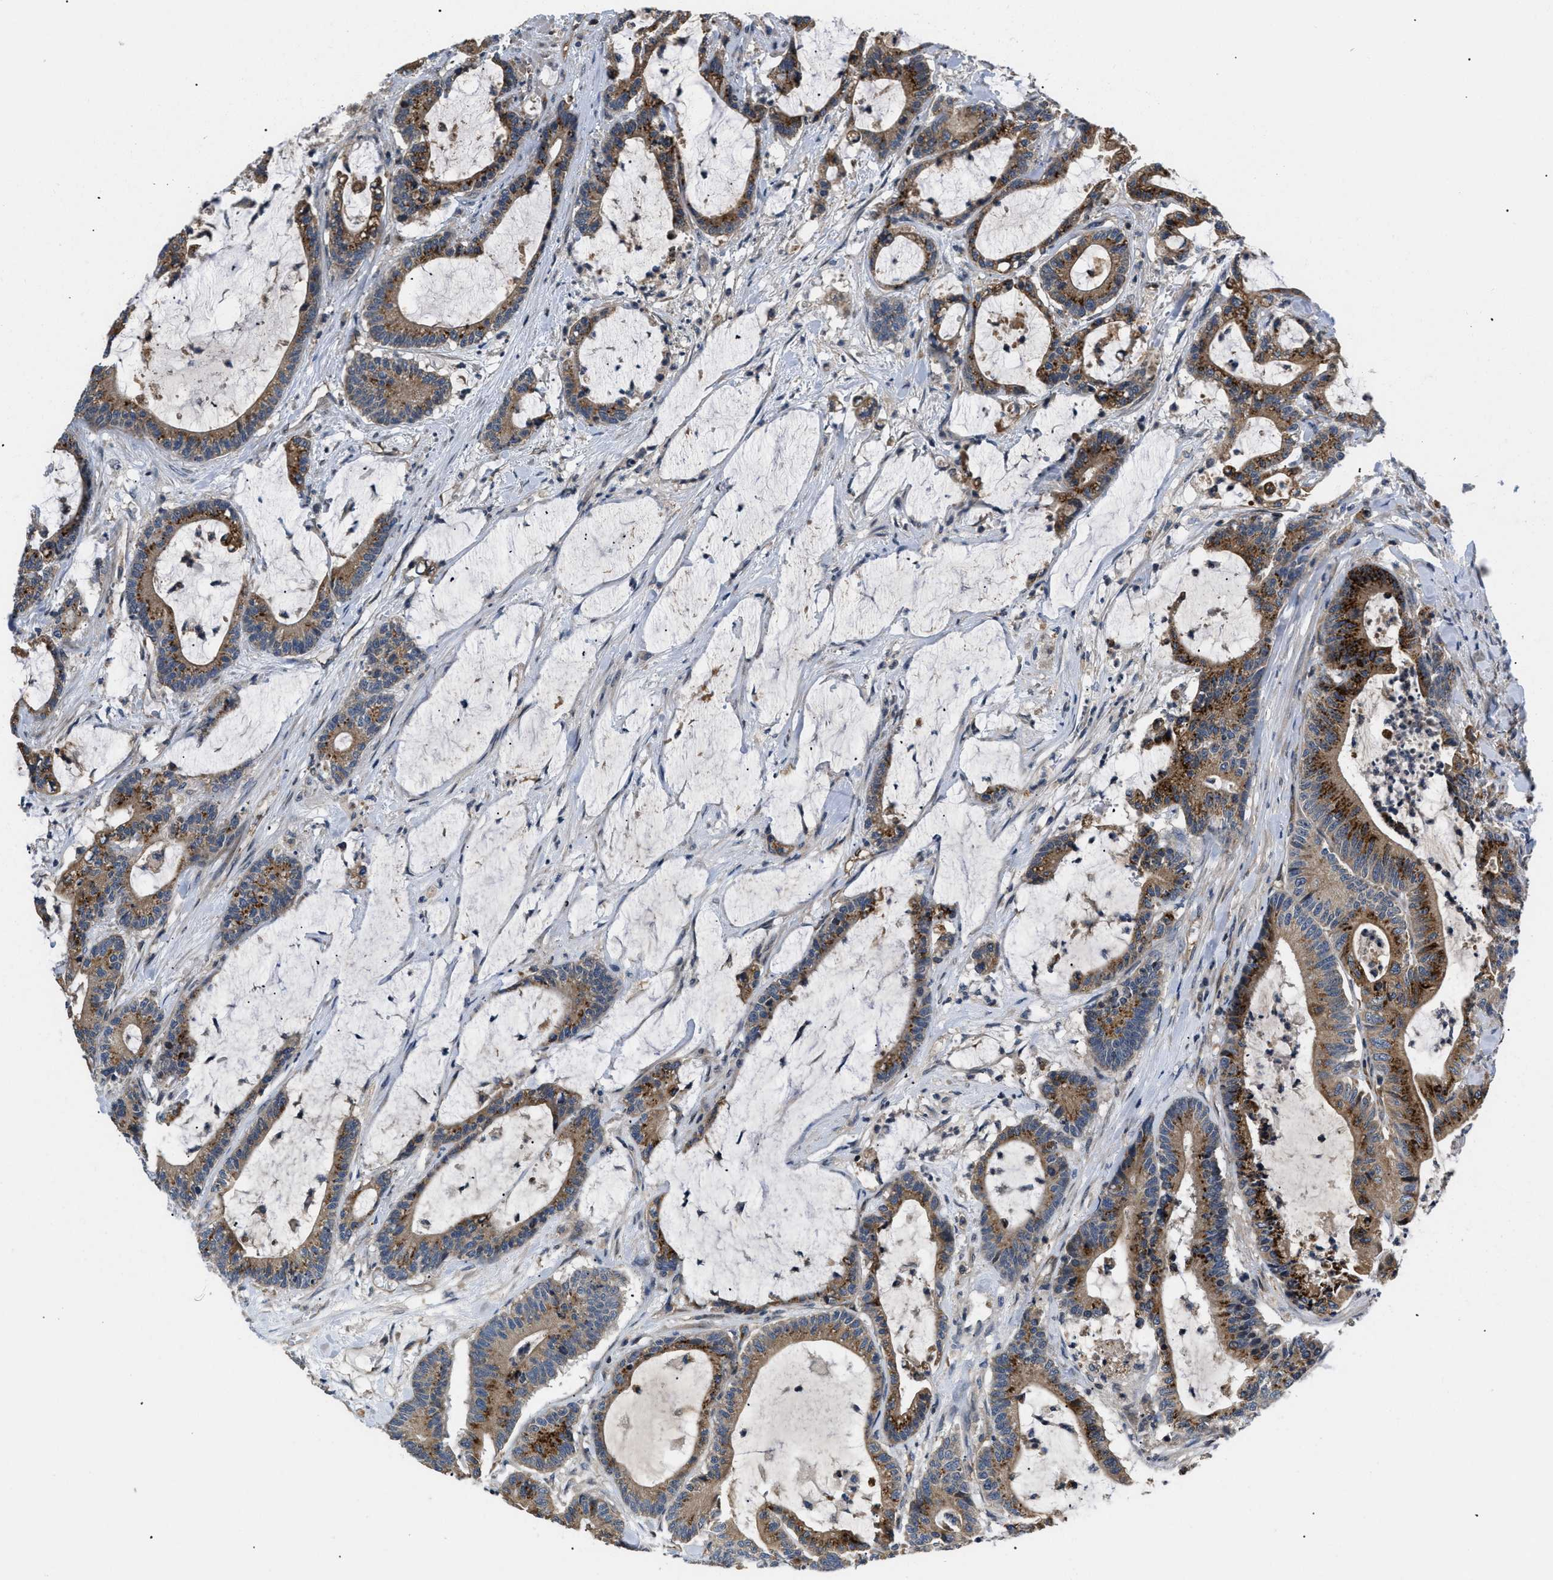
{"staining": {"intensity": "strong", "quantity": ">75%", "location": "cytoplasmic/membranous"}, "tissue": "colorectal cancer", "cell_type": "Tumor cells", "image_type": "cancer", "snomed": [{"axis": "morphology", "description": "Adenocarcinoma, NOS"}, {"axis": "topography", "description": "Colon"}], "caption": "Immunohistochemical staining of colorectal adenocarcinoma shows strong cytoplasmic/membranous protein expression in approximately >75% of tumor cells.", "gene": "HMGCR", "patient": {"sex": "female", "age": 84}}